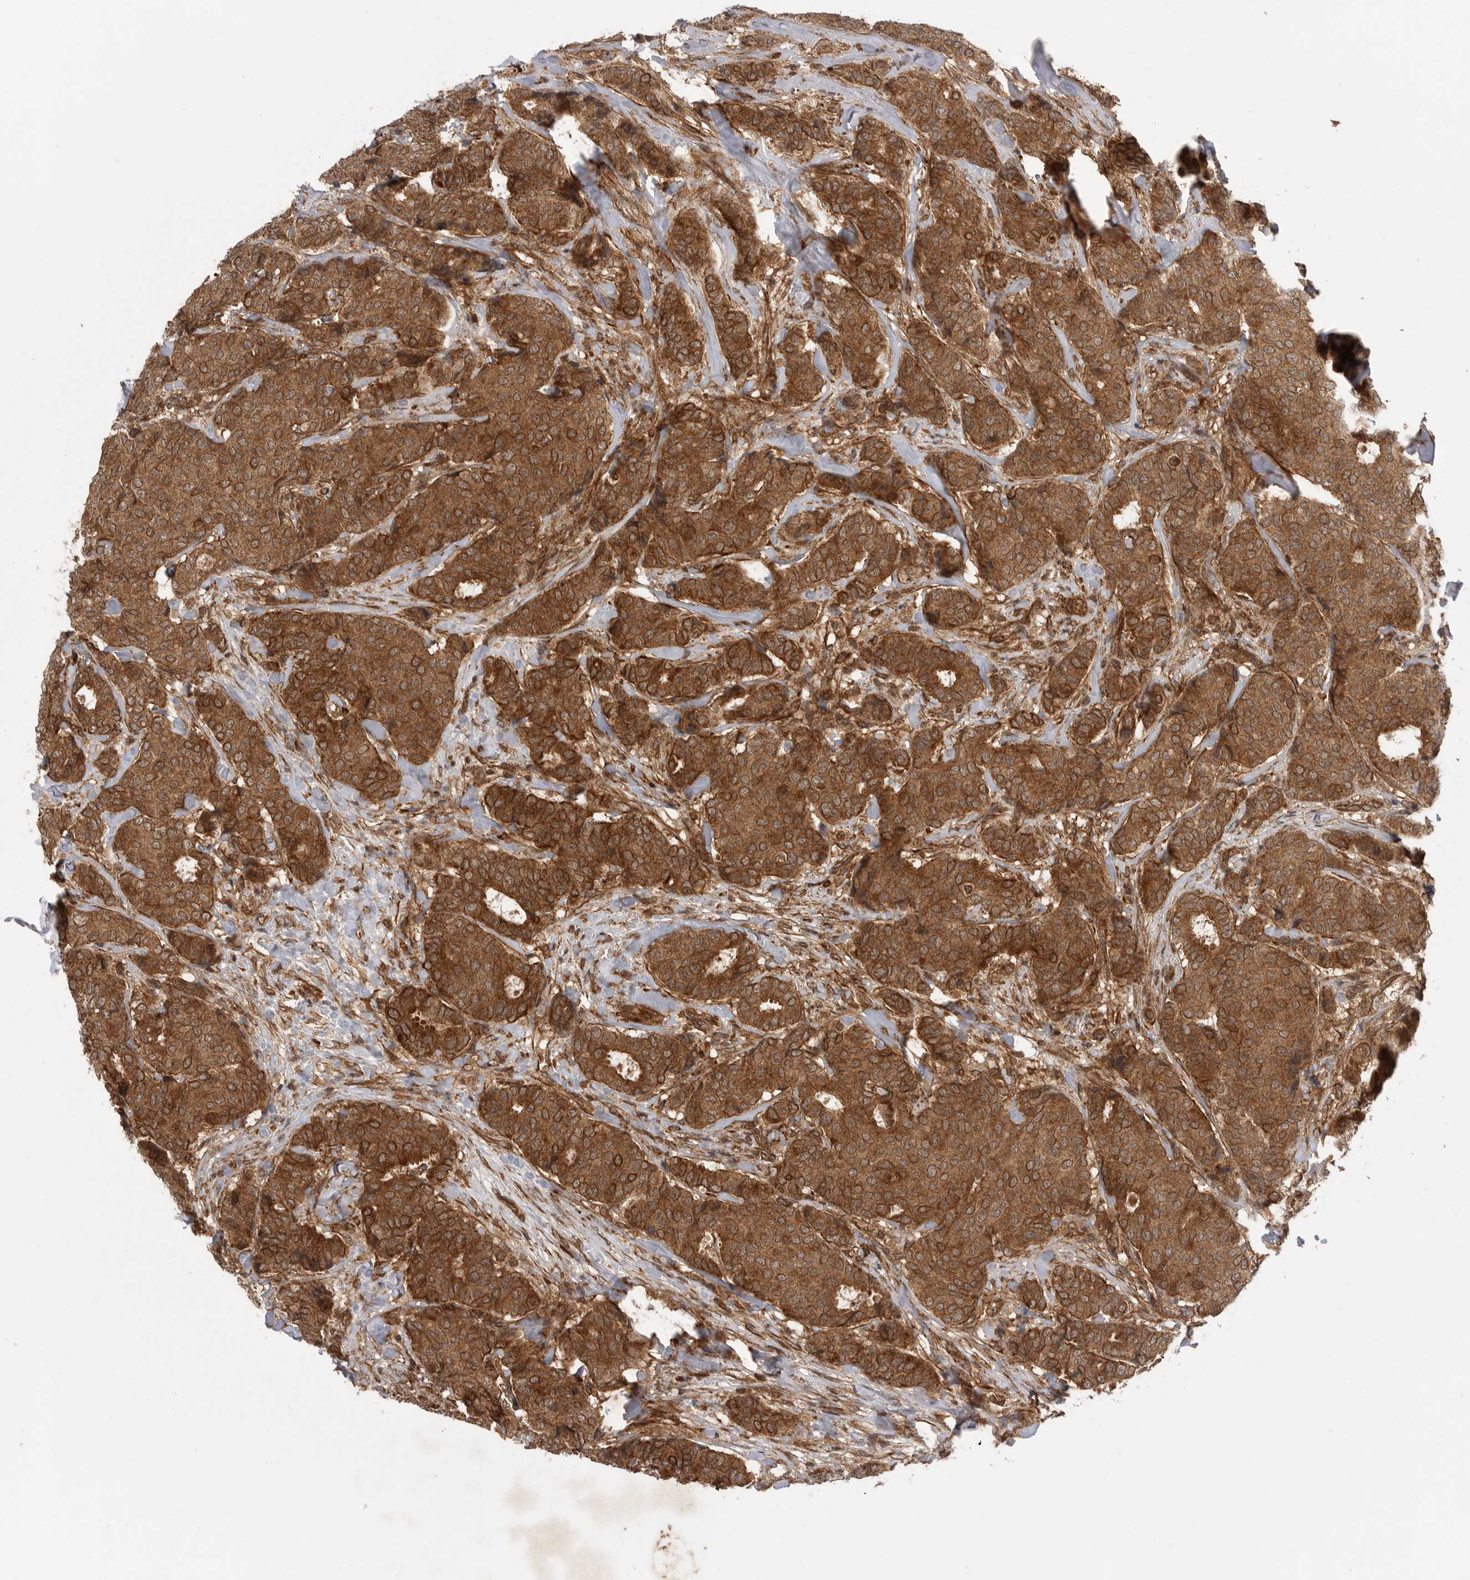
{"staining": {"intensity": "strong", "quantity": ">75%", "location": "cytoplasmic/membranous"}, "tissue": "breast cancer", "cell_type": "Tumor cells", "image_type": "cancer", "snomed": [{"axis": "morphology", "description": "Duct carcinoma"}, {"axis": "topography", "description": "Breast"}], "caption": "A high-resolution micrograph shows immunohistochemistry staining of breast cancer (invasive ductal carcinoma), which displays strong cytoplasmic/membranous expression in approximately >75% of tumor cells. (DAB (3,3'-diaminobenzidine) = brown stain, brightfield microscopy at high magnification).", "gene": "PRDX4", "patient": {"sex": "female", "age": 75}}